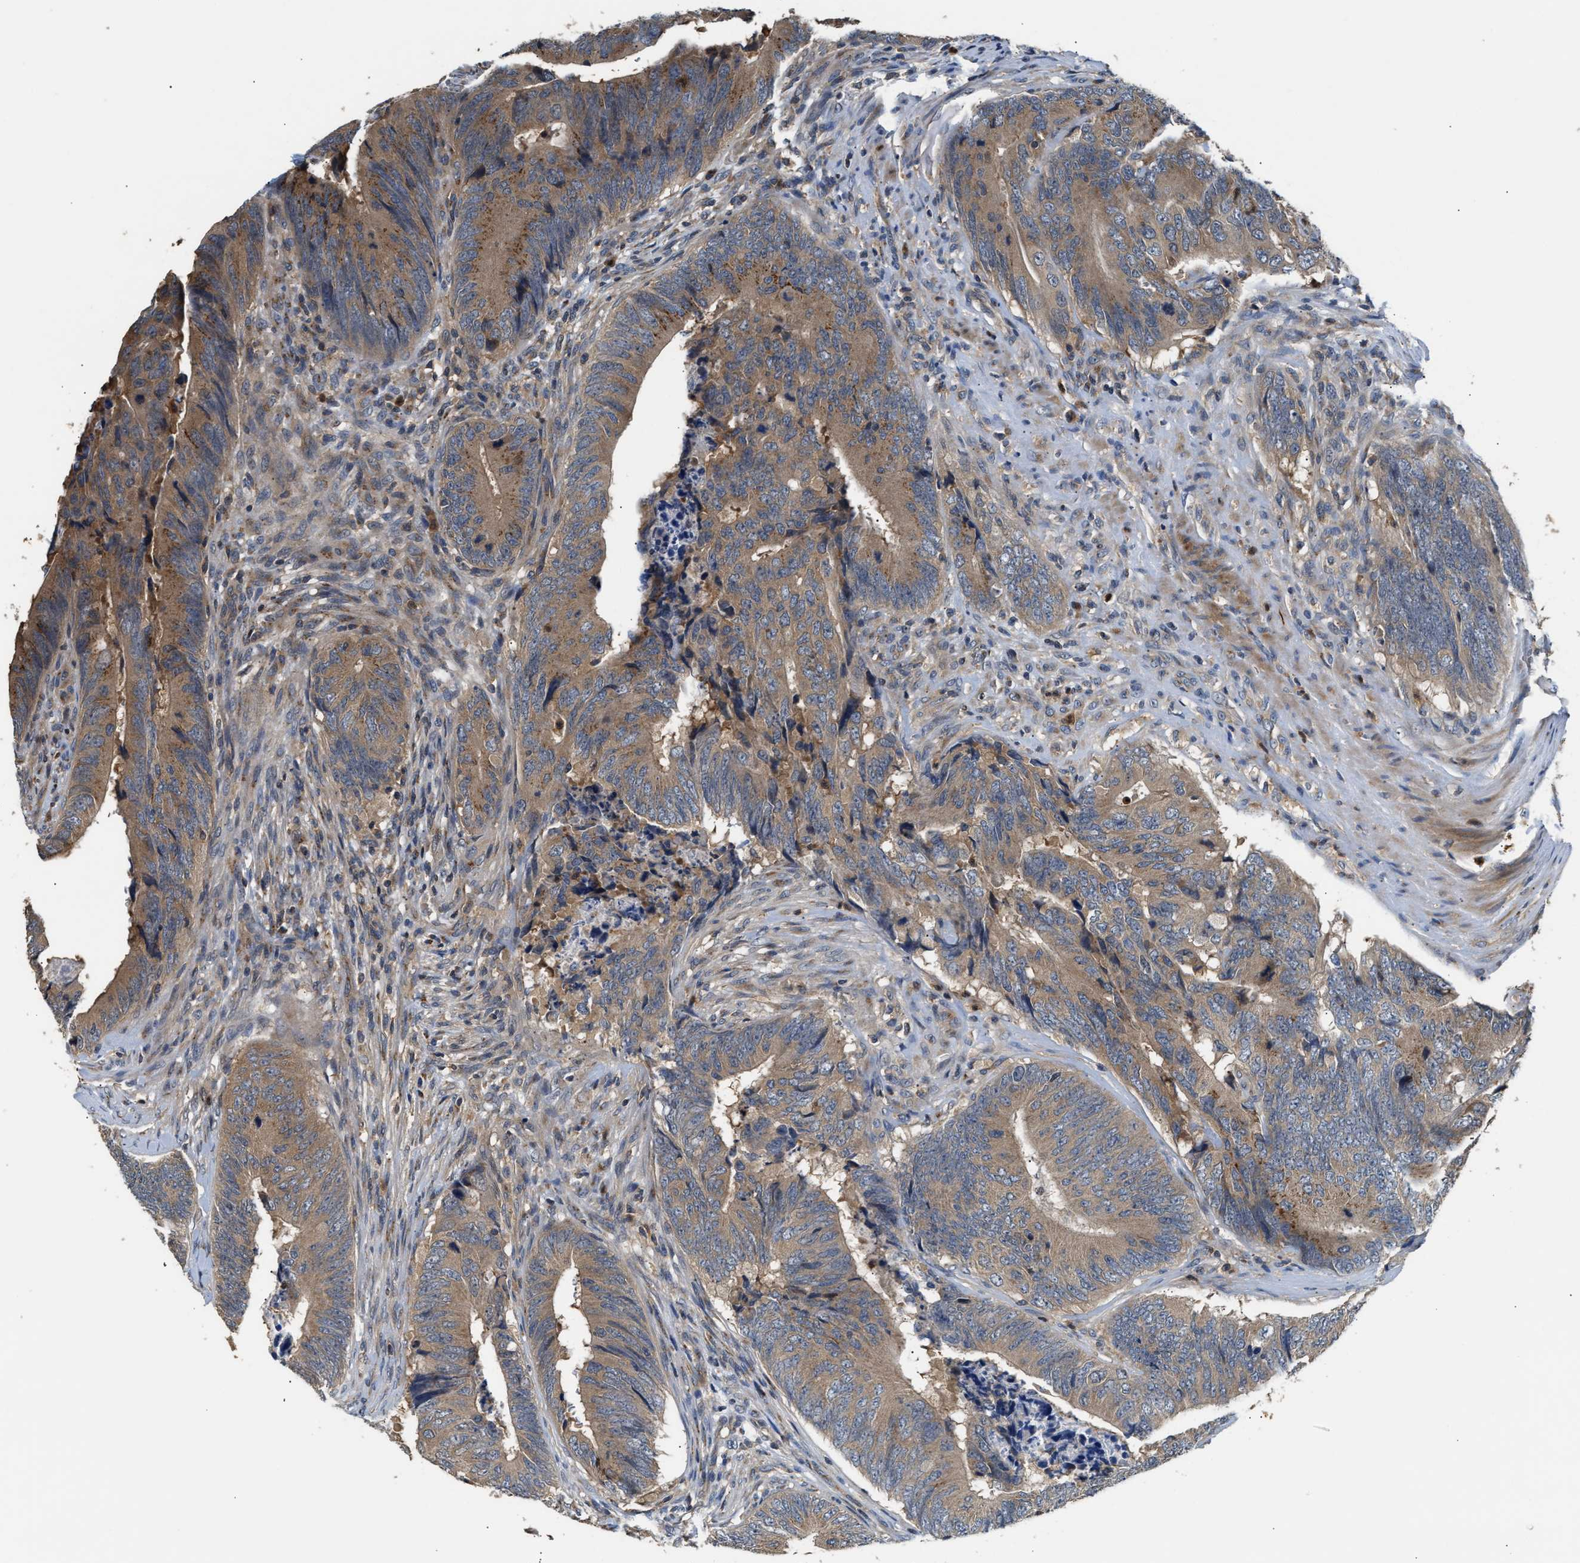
{"staining": {"intensity": "moderate", "quantity": ">75%", "location": "cytoplasmic/membranous"}, "tissue": "colorectal cancer", "cell_type": "Tumor cells", "image_type": "cancer", "snomed": [{"axis": "morphology", "description": "Normal tissue, NOS"}, {"axis": "morphology", "description": "Adenocarcinoma, NOS"}, {"axis": "topography", "description": "Colon"}], "caption": "Immunohistochemical staining of colorectal cancer demonstrates moderate cytoplasmic/membranous protein staining in approximately >75% of tumor cells. (DAB (3,3'-diaminobenzidine) = brown stain, brightfield microscopy at high magnification).", "gene": "CHUK", "patient": {"sex": "male", "age": 56}}